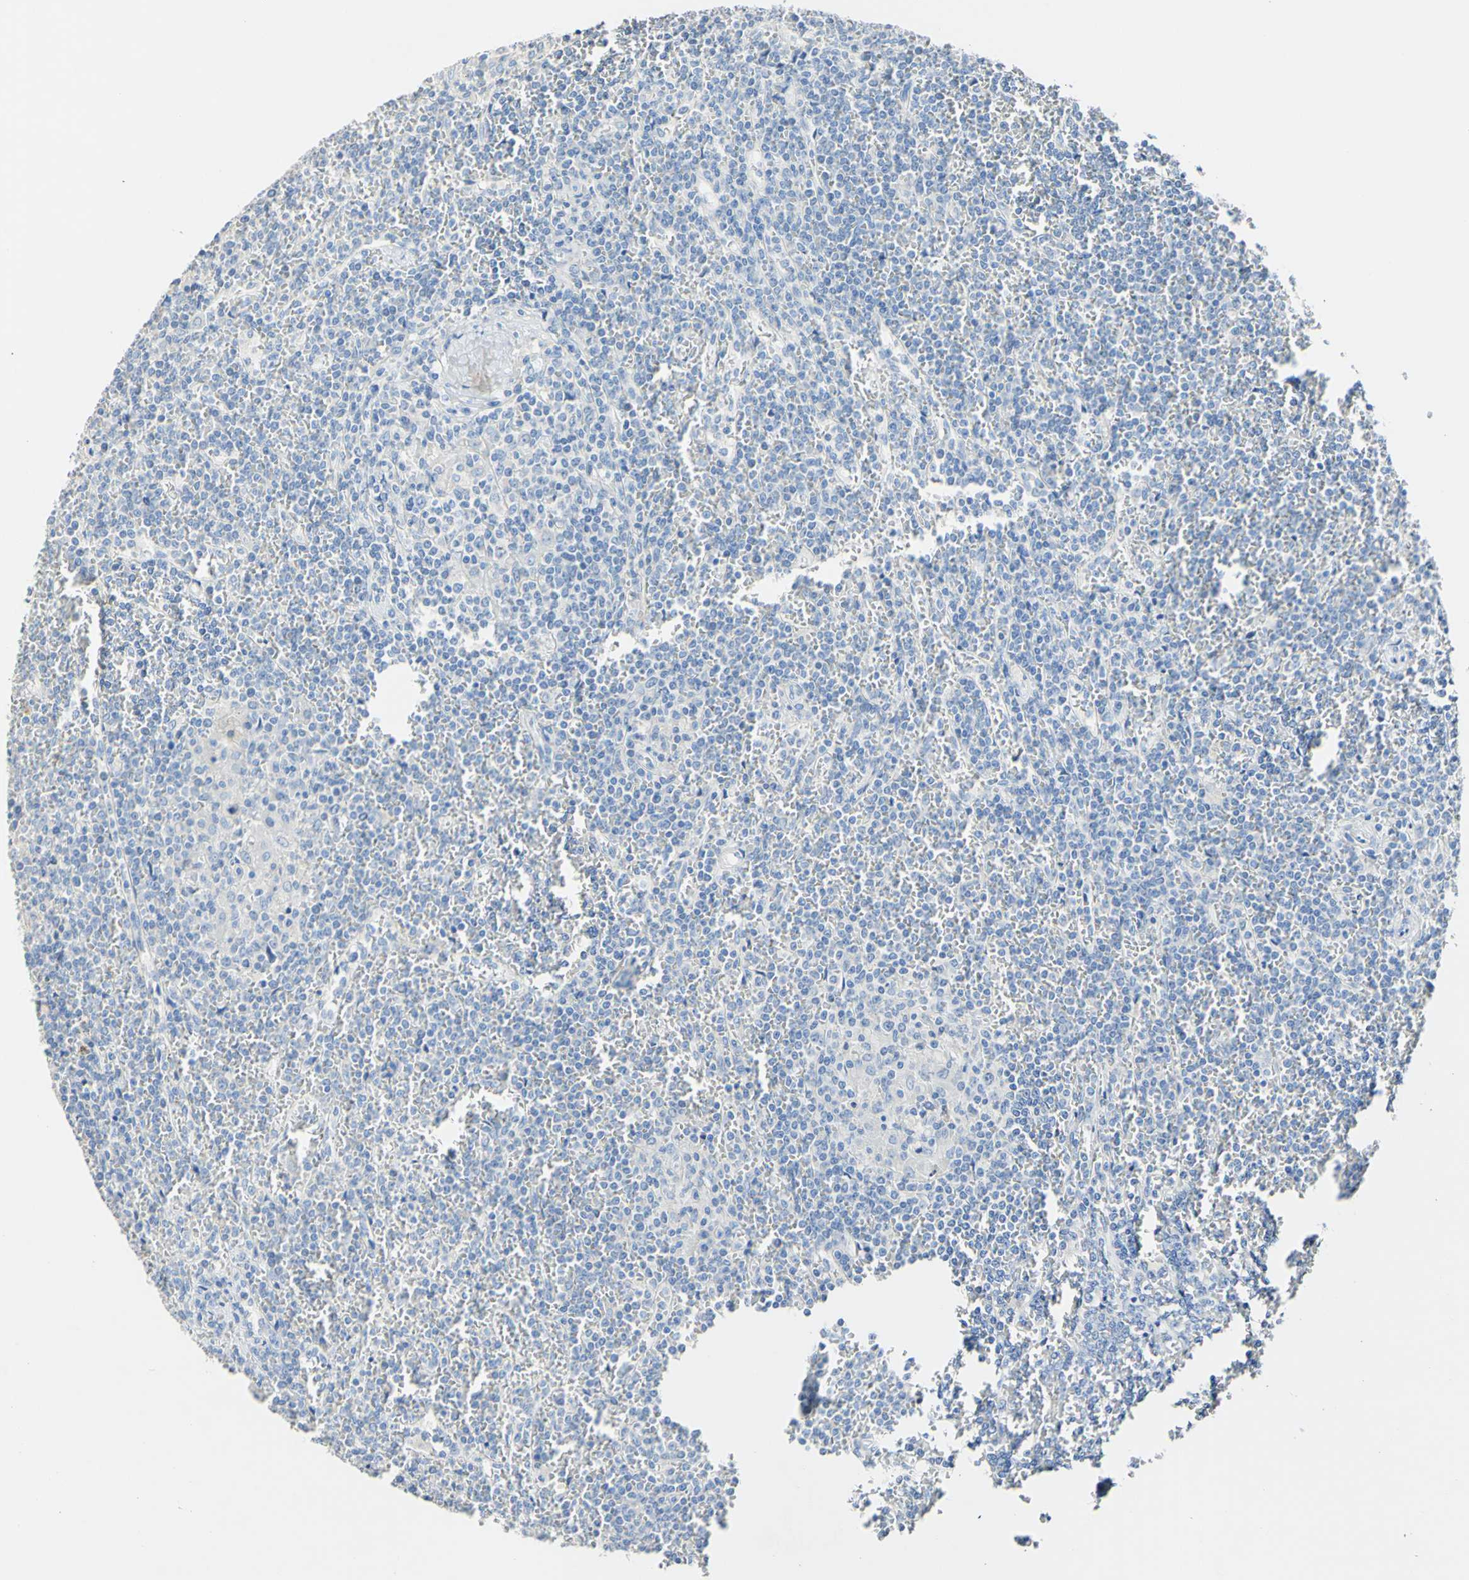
{"staining": {"intensity": "negative", "quantity": "none", "location": "none"}, "tissue": "lymphoma", "cell_type": "Tumor cells", "image_type": "cancer", "snomed": [{"axis": "morphology", "description": "Malignant lymphoma, non-Hodgkin's type, Low grade"}, {"axis": "topography", "description": "Spleen"}], "caption": "High magnification brightfield microscopy of malignant lymphoma, non-Hodgkin's type (low-grade) stained with DAB (brown) and counterstained with hematoxylin (blue): tumor cells show no significant positivity.", "gene": "DSC2", "patient": {"sex": "female", "age": 19}}